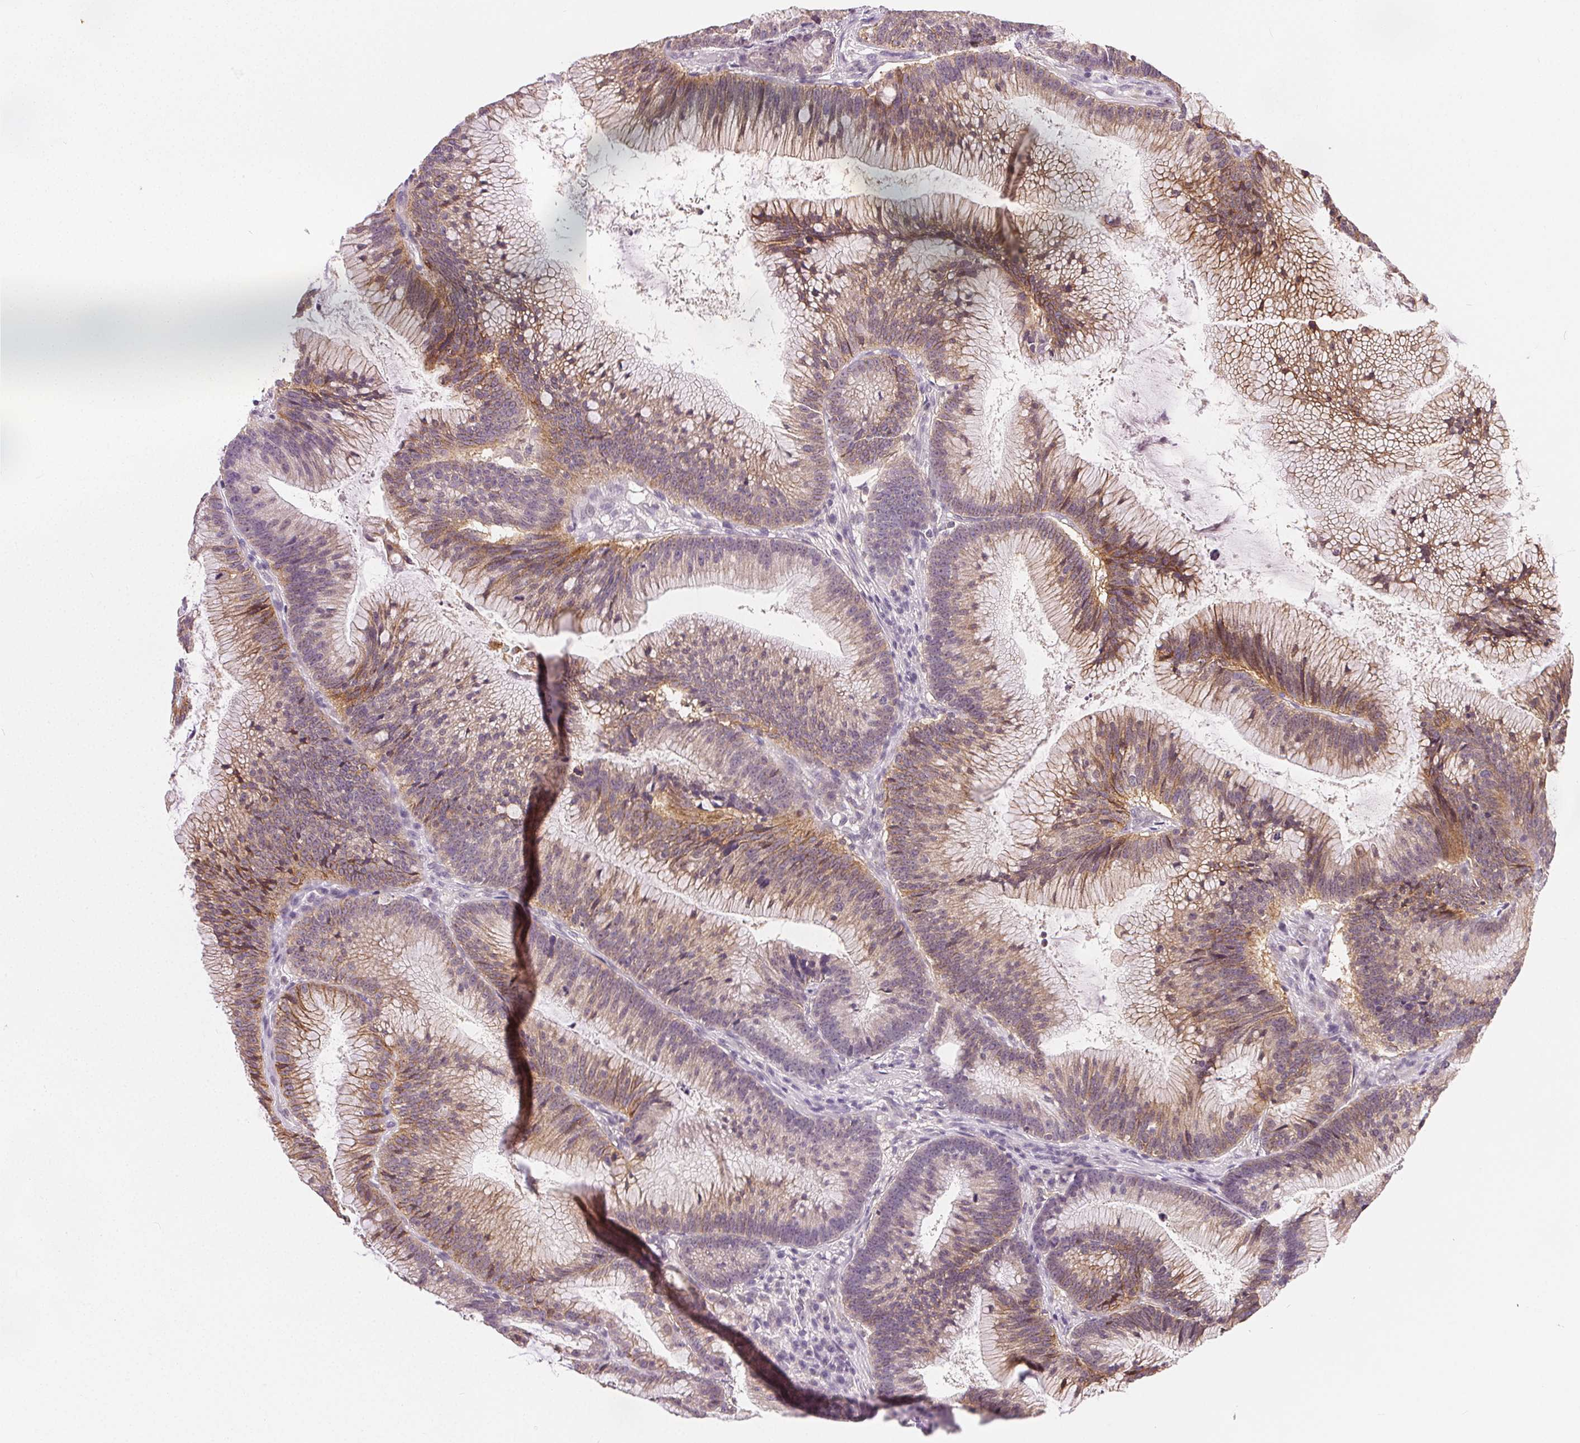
{"staining": {"intensity": "moderate", "quantity": "25%-75%", "location": "cytoplasmic/membranous"}, "tissue": "colorectal cancer", "cell_type": "Tumor cells", "image_type": "cancer", "snomed": [{"axis": "morphology", "description": "Adenocarcinoma, NOS"}, {"axis": "topography", "description": "Colon"}], "caption": "Human adenocarcinoma (colorectal) stained for a protein (brown) demonstrates moderate cytoplasmic/membranous positive positivity in approximately 25%-75% of tumor cells.", "gene": "CA12", "patient": {"sex": "female", "age": 78}}